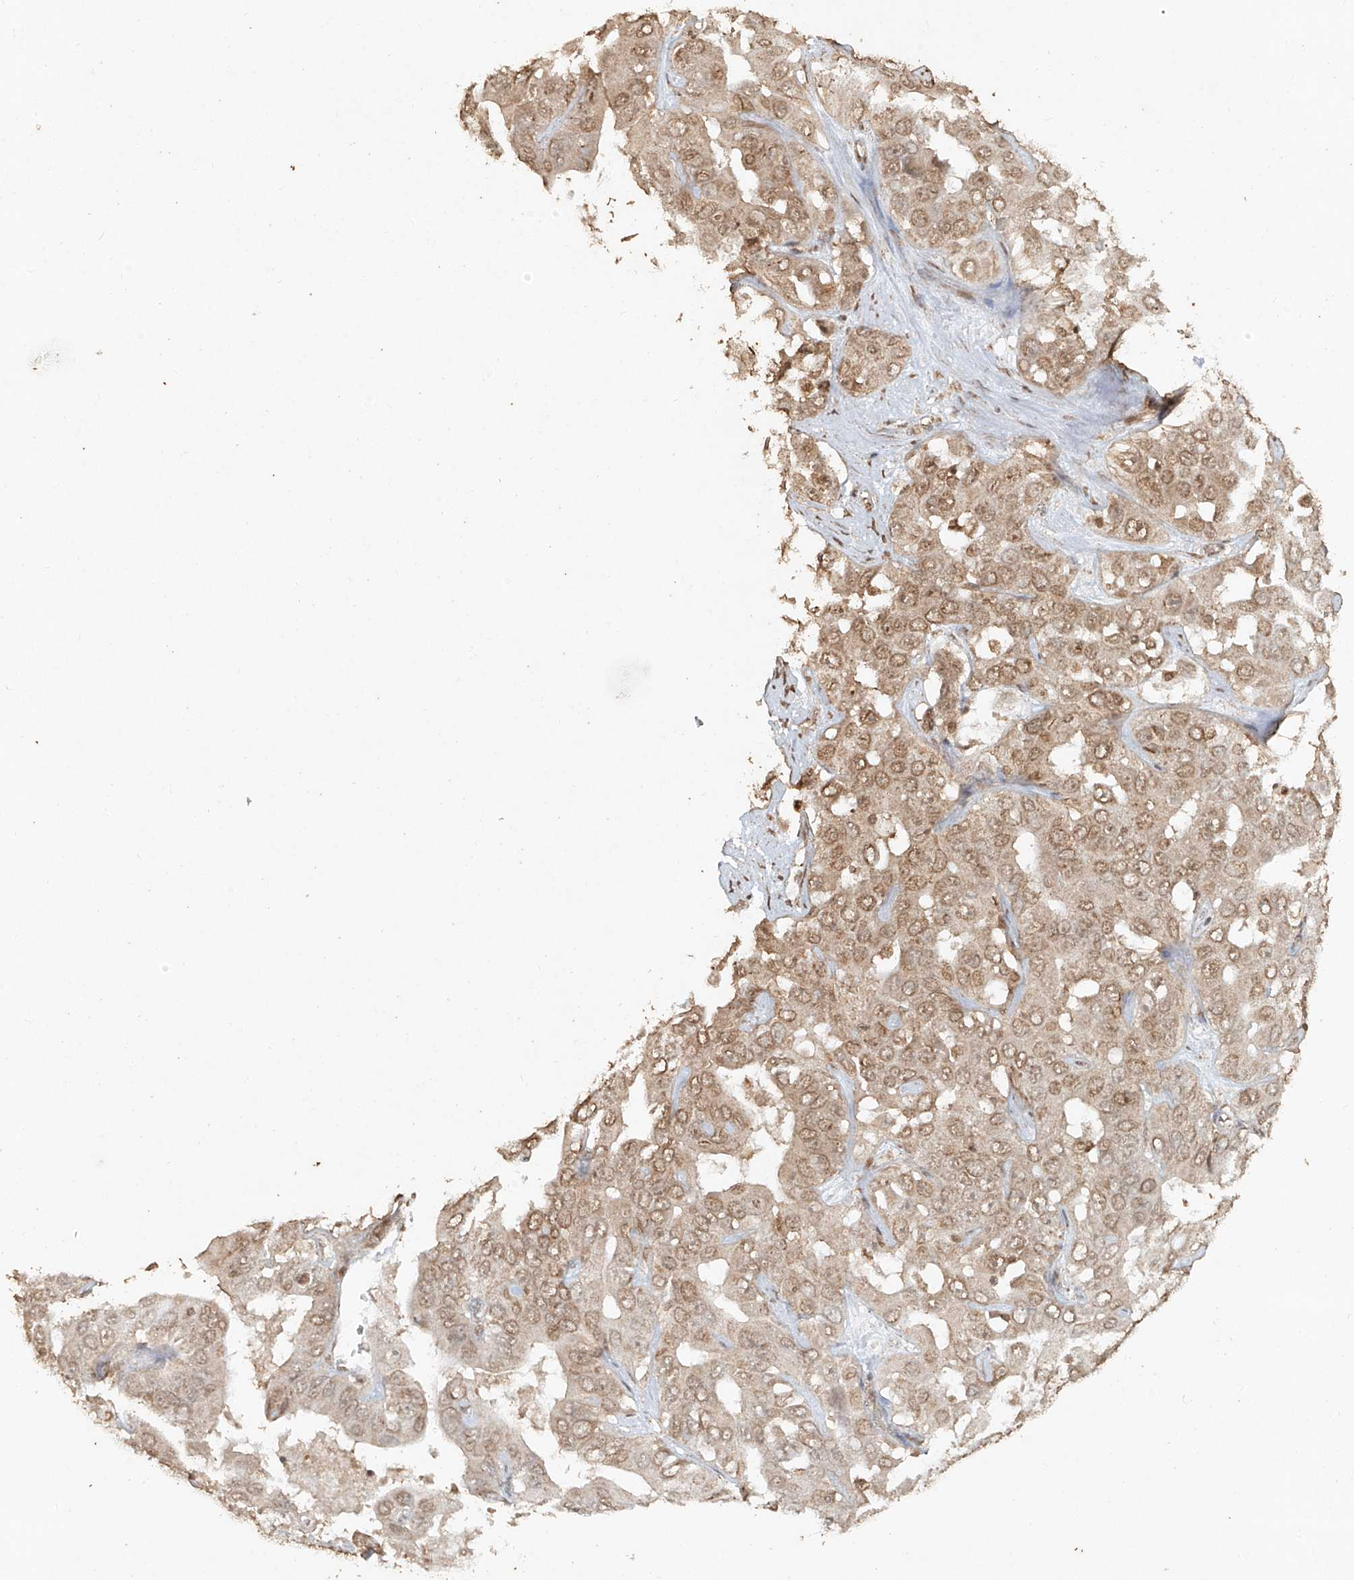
{"staining": {"intensity": "moderate", "quantity": ">75%", "location": "nuclear"}, "tissue": "liver cancer", "cell_type": "Tumor cells", "image_type": "cancer", "snomed": [{"axis": "morphology", "description": "Cholangiocarcinoma"}, {"axis": "topography", "description": "Liver"}], "caption": "A brown stain highlights moderate nuclear expression of a protein in human liver cancer tumor cells.", "gene": "TIGAR", "patient": {"sex": "female", "age": 52}}